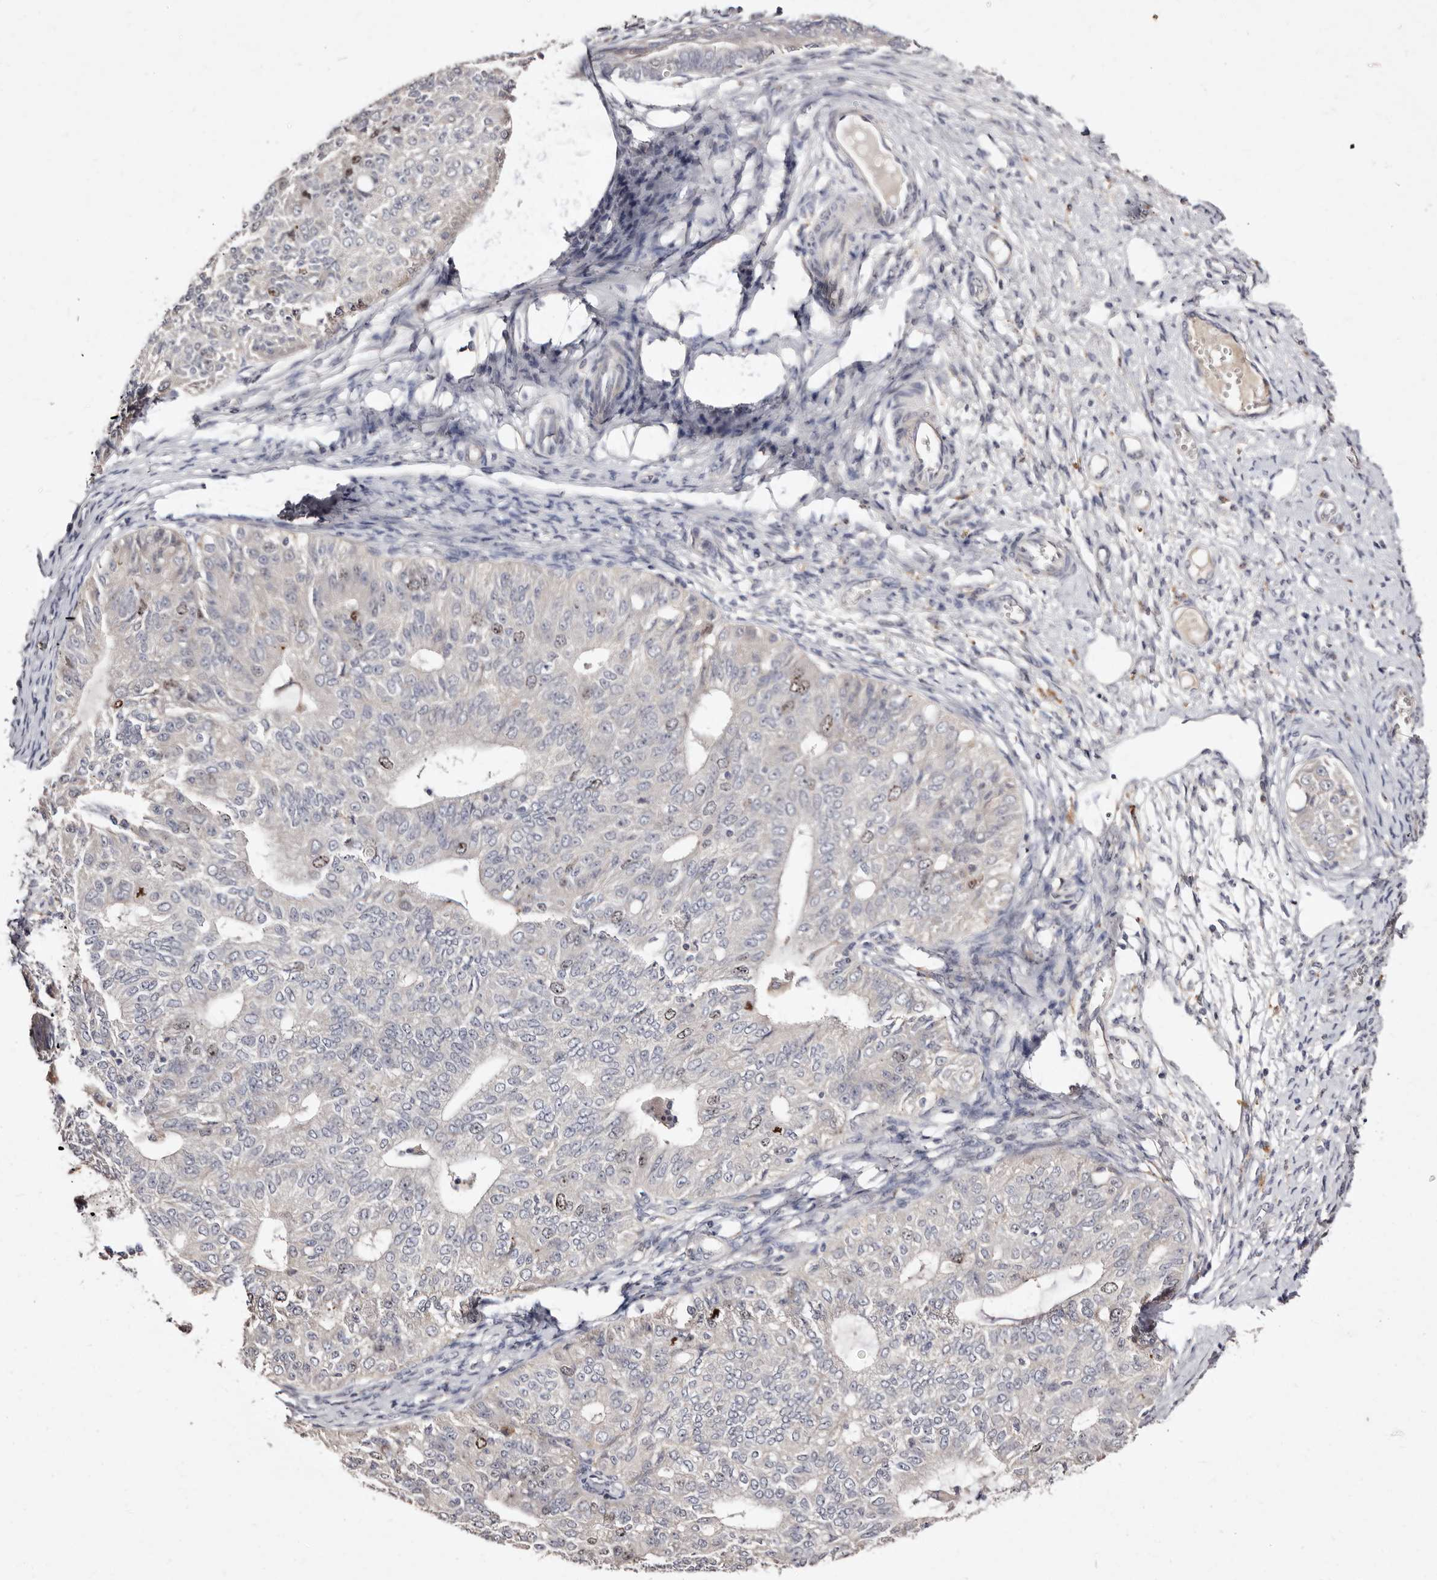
{"staining": {"intensity": "weak", "quantity": "<25%", "location": "nuclear"}, "tissue": "endometrial cancer", "cell_type": "Tumor cells", "image_type": "cancer", "snomed": [{"axis": "morphology", "description": "Adenocarcinoma, NOS"}, {"axis": "topography", "description": "Endometrium"}], "caption": "This is a image of immunohistochemistry staining of endometrial adenocarcinoma, which shows no positivity in tumor cells.", "gene": "CDCA8", "patient": {"sex": "female", "age": 32}}